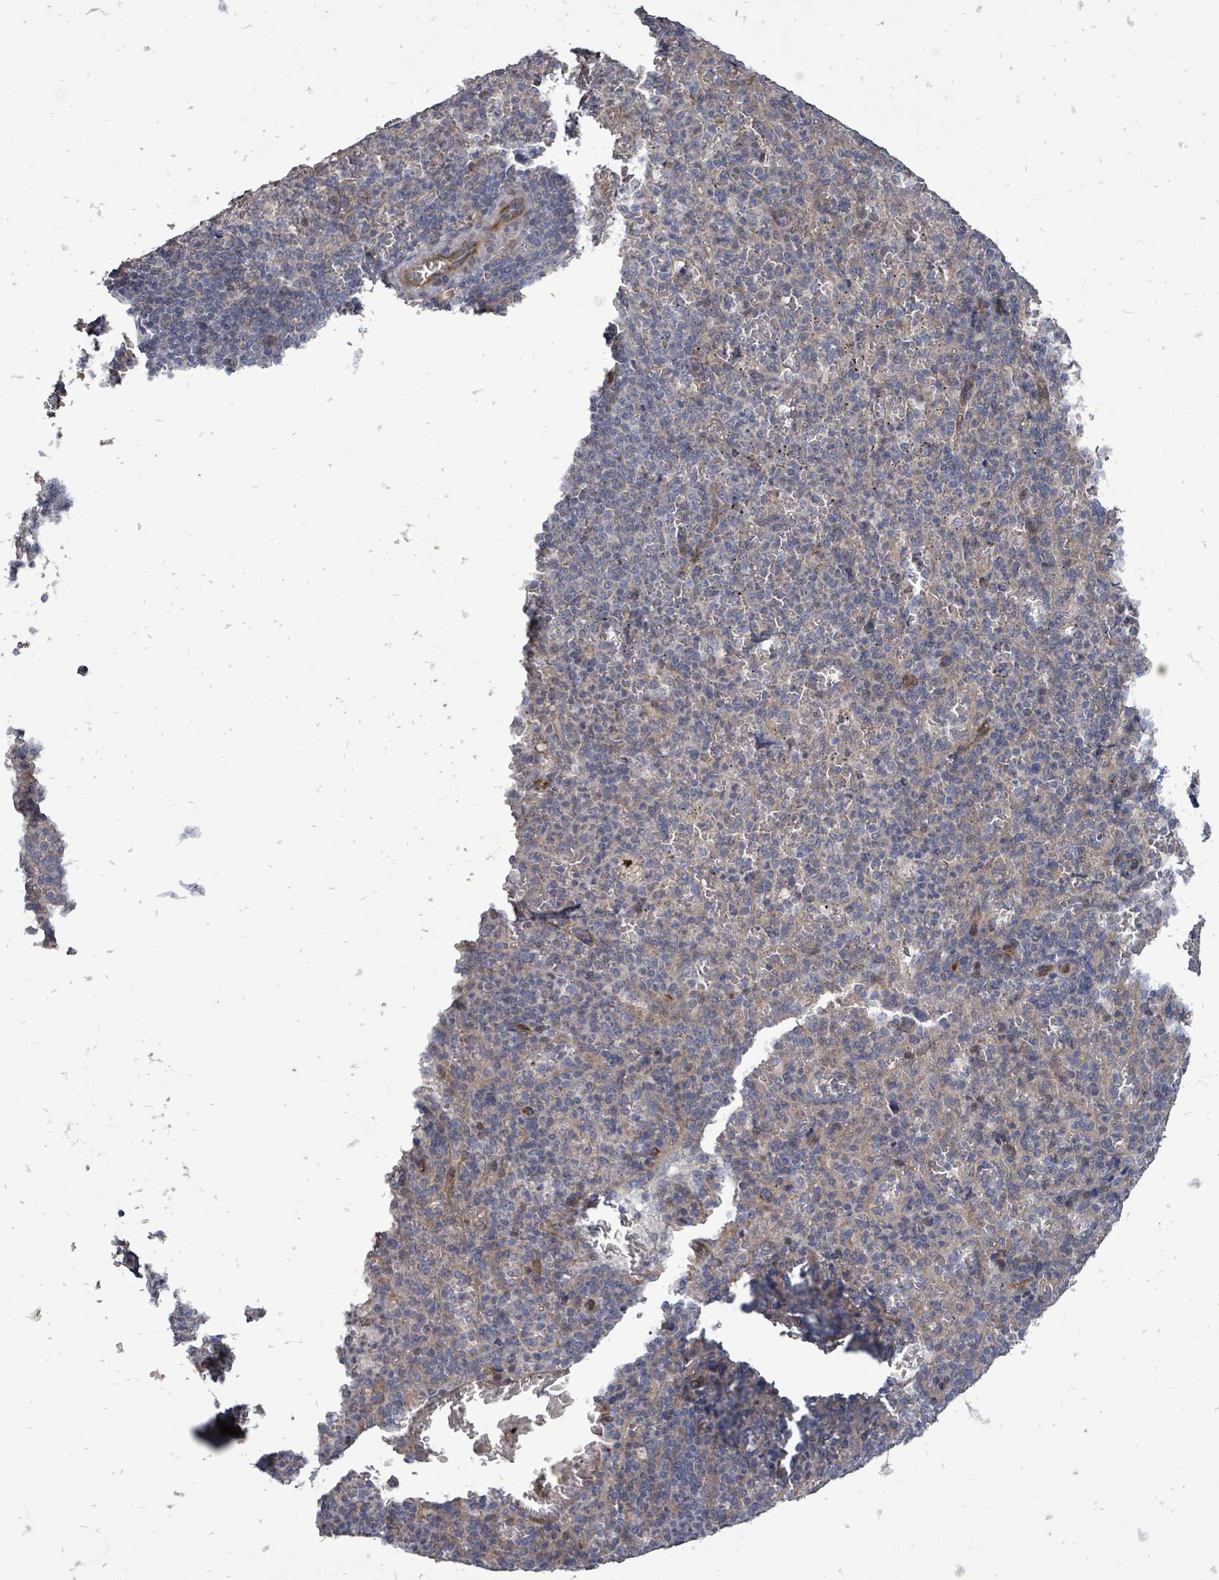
{"staining": {"intensity": "negative", "quantity": "none", "location": "none"}, "tissue": "spleen", "cell_type": "Cells in red pulp", "image_type": "normal", "snomed": [{"axis": "morphology", "description": "Normal tissue, NOS"}, {"axis": "topography", "description": "Spleen"}], "caption": "DAB (3,3'-diaminobenzidine) immunohistochemical staining of benign spleen displays no significant positivity in cells in red pulp.", "gene": "RALGAPB", "patient": {"sex": "female", "age": 21}}